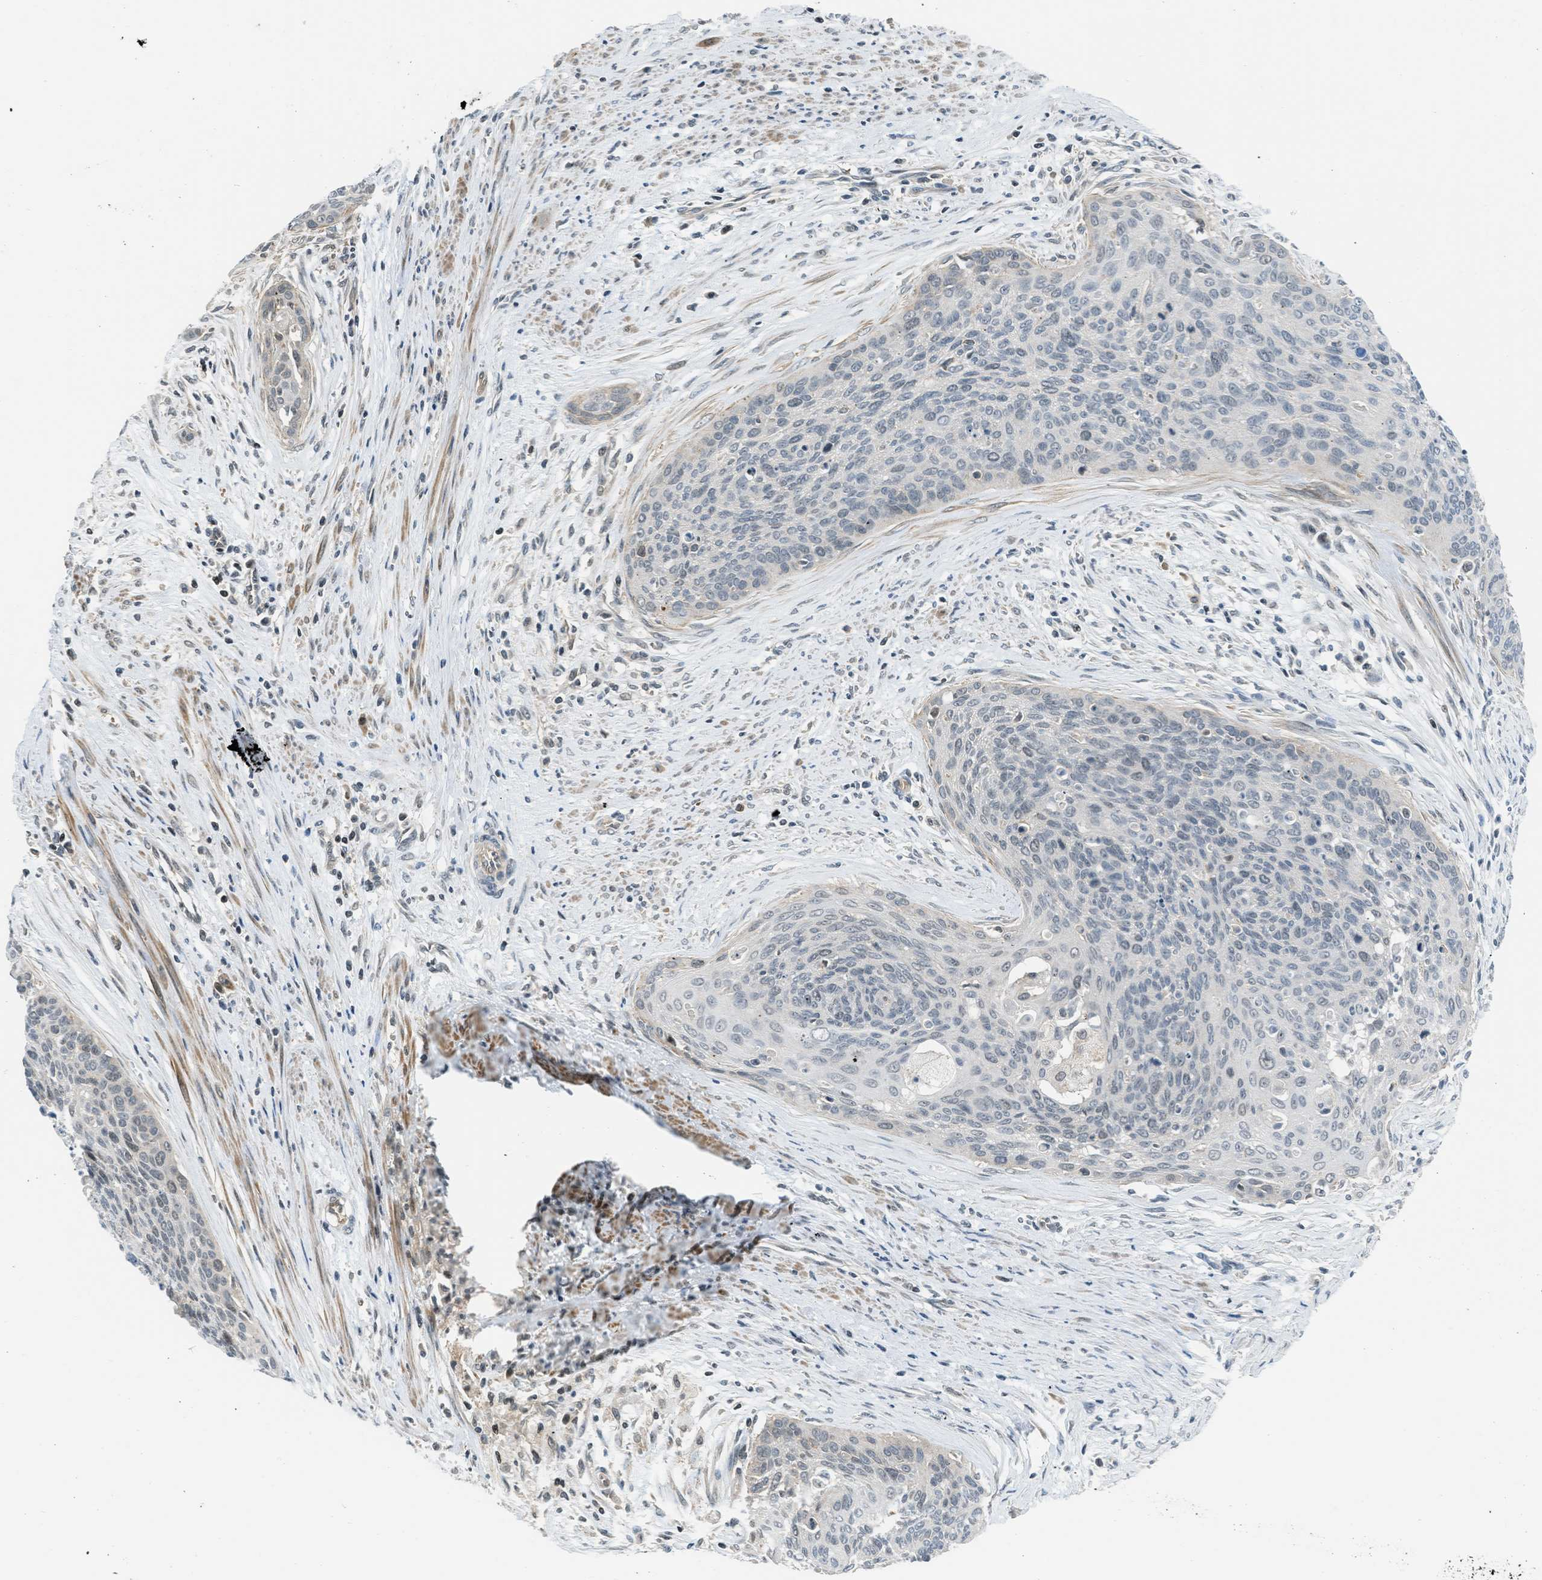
{"staining": {"intensity": "negative", "quantity": "none", "location": "none"}, "tissue": "cervical cancer", "cell_type": "Tumor cells", "image_type": "cancer", "snomed": [{"axis": "morphology", "description": "Squamous cell carcinoma, NOS"}, {"axis": "topography", "description": "Cervix"}], "caption": "Human cervical cancer (squamous cell carcinoma) stained for a protein using IHC demonstrates no positivity in tumor cells.", "gene": "TTBK2", "patient": {"sex": "female", "age": 55}}